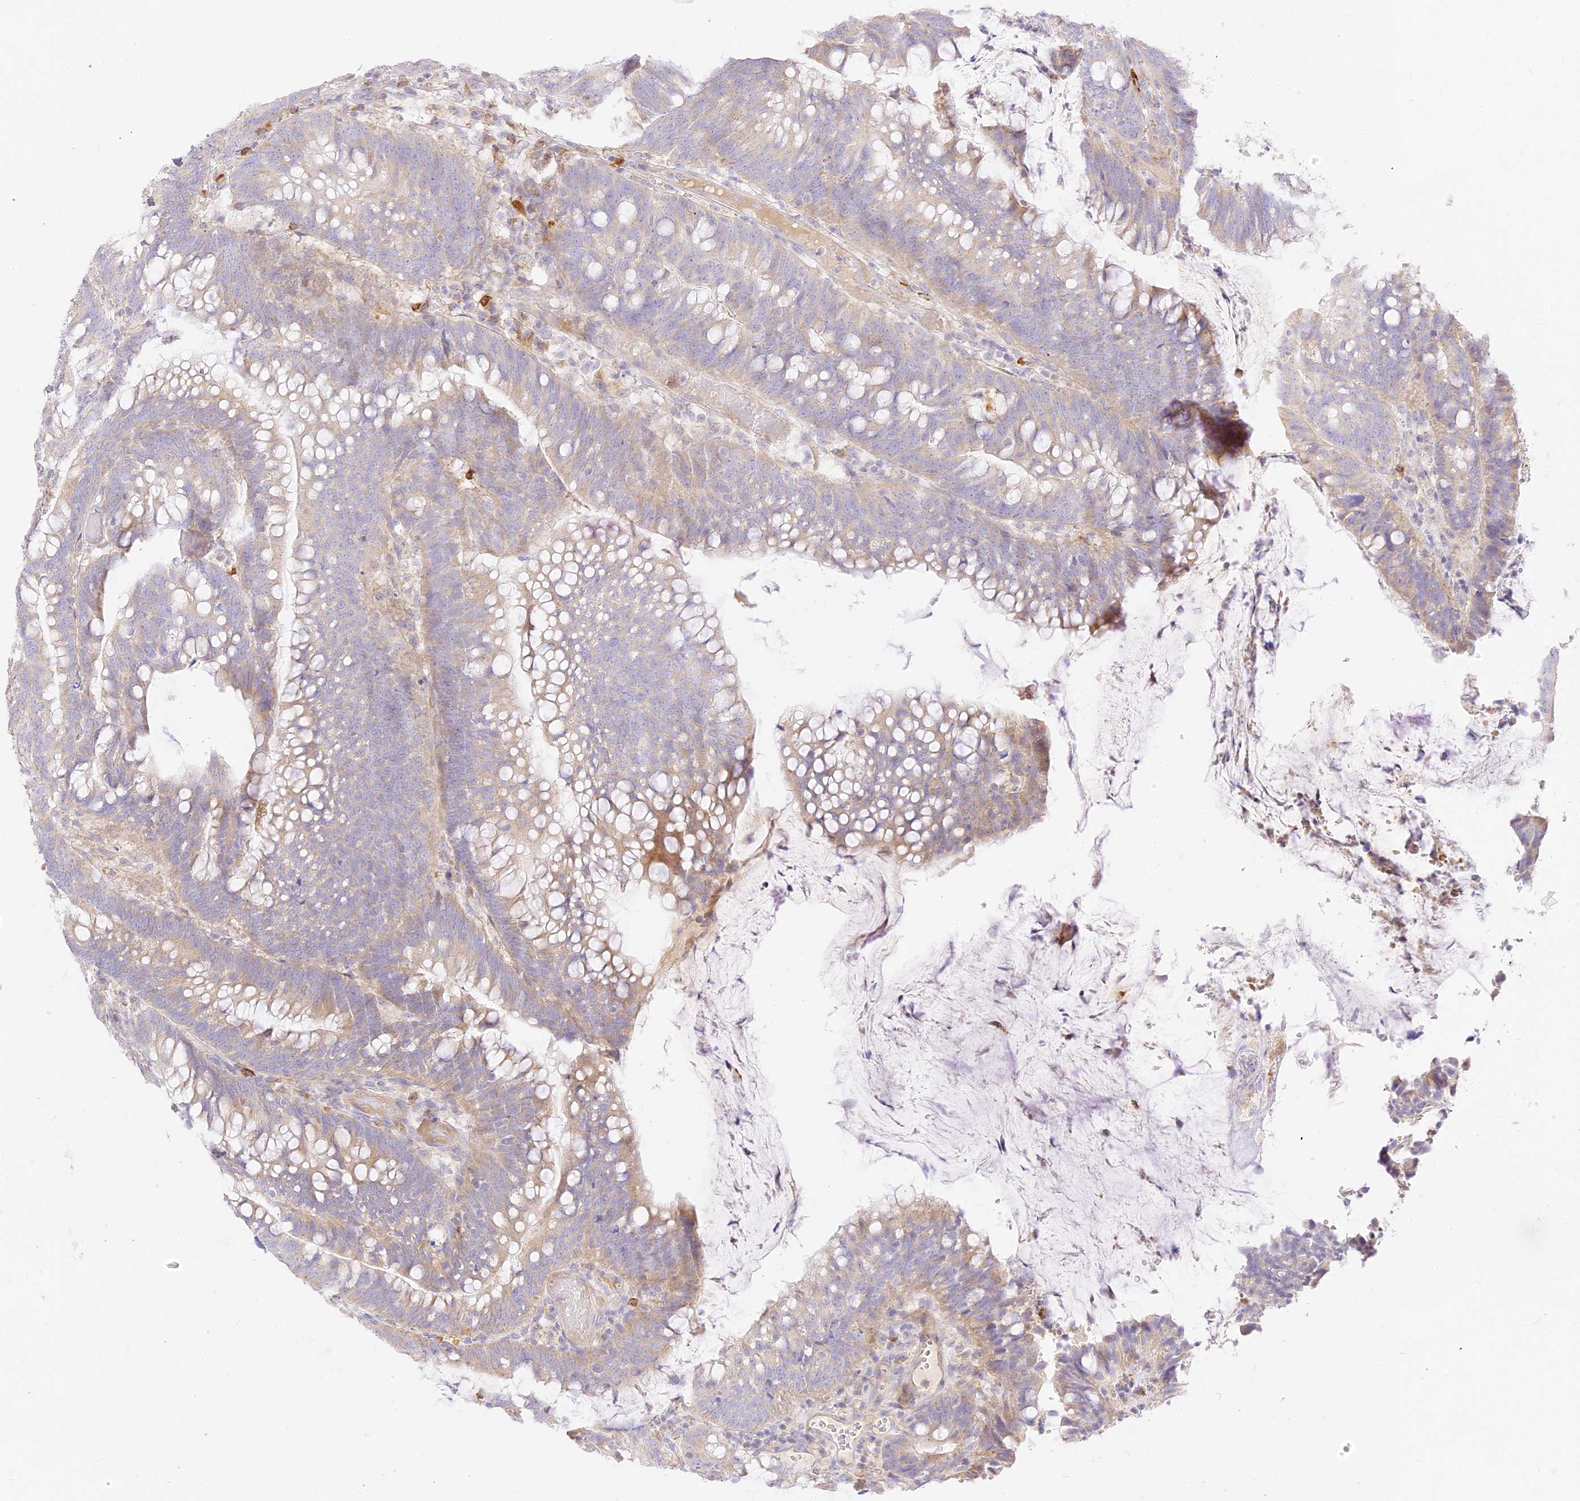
{"staining": {"intensity": "weak", "quantity": "<25%", "location": "cytoplasmic/membranous"}, "tissue": "colorectal cancer", "cell_type": "Tumor cells", "image_type": "cancer", "snomed": [{"axis": "morphology", "description": "Adenocarcinoma, NOS"}, {"axis": "topography", "description": "Colon"}], "caption": "An IHC histopathology image of colorectal adenocarcinoma is shown. There is no staining in tumor cells of colorectal adenocarcinoma.", "gene": "LRRC15", "patient": {"sex": "female", "age": 66}}